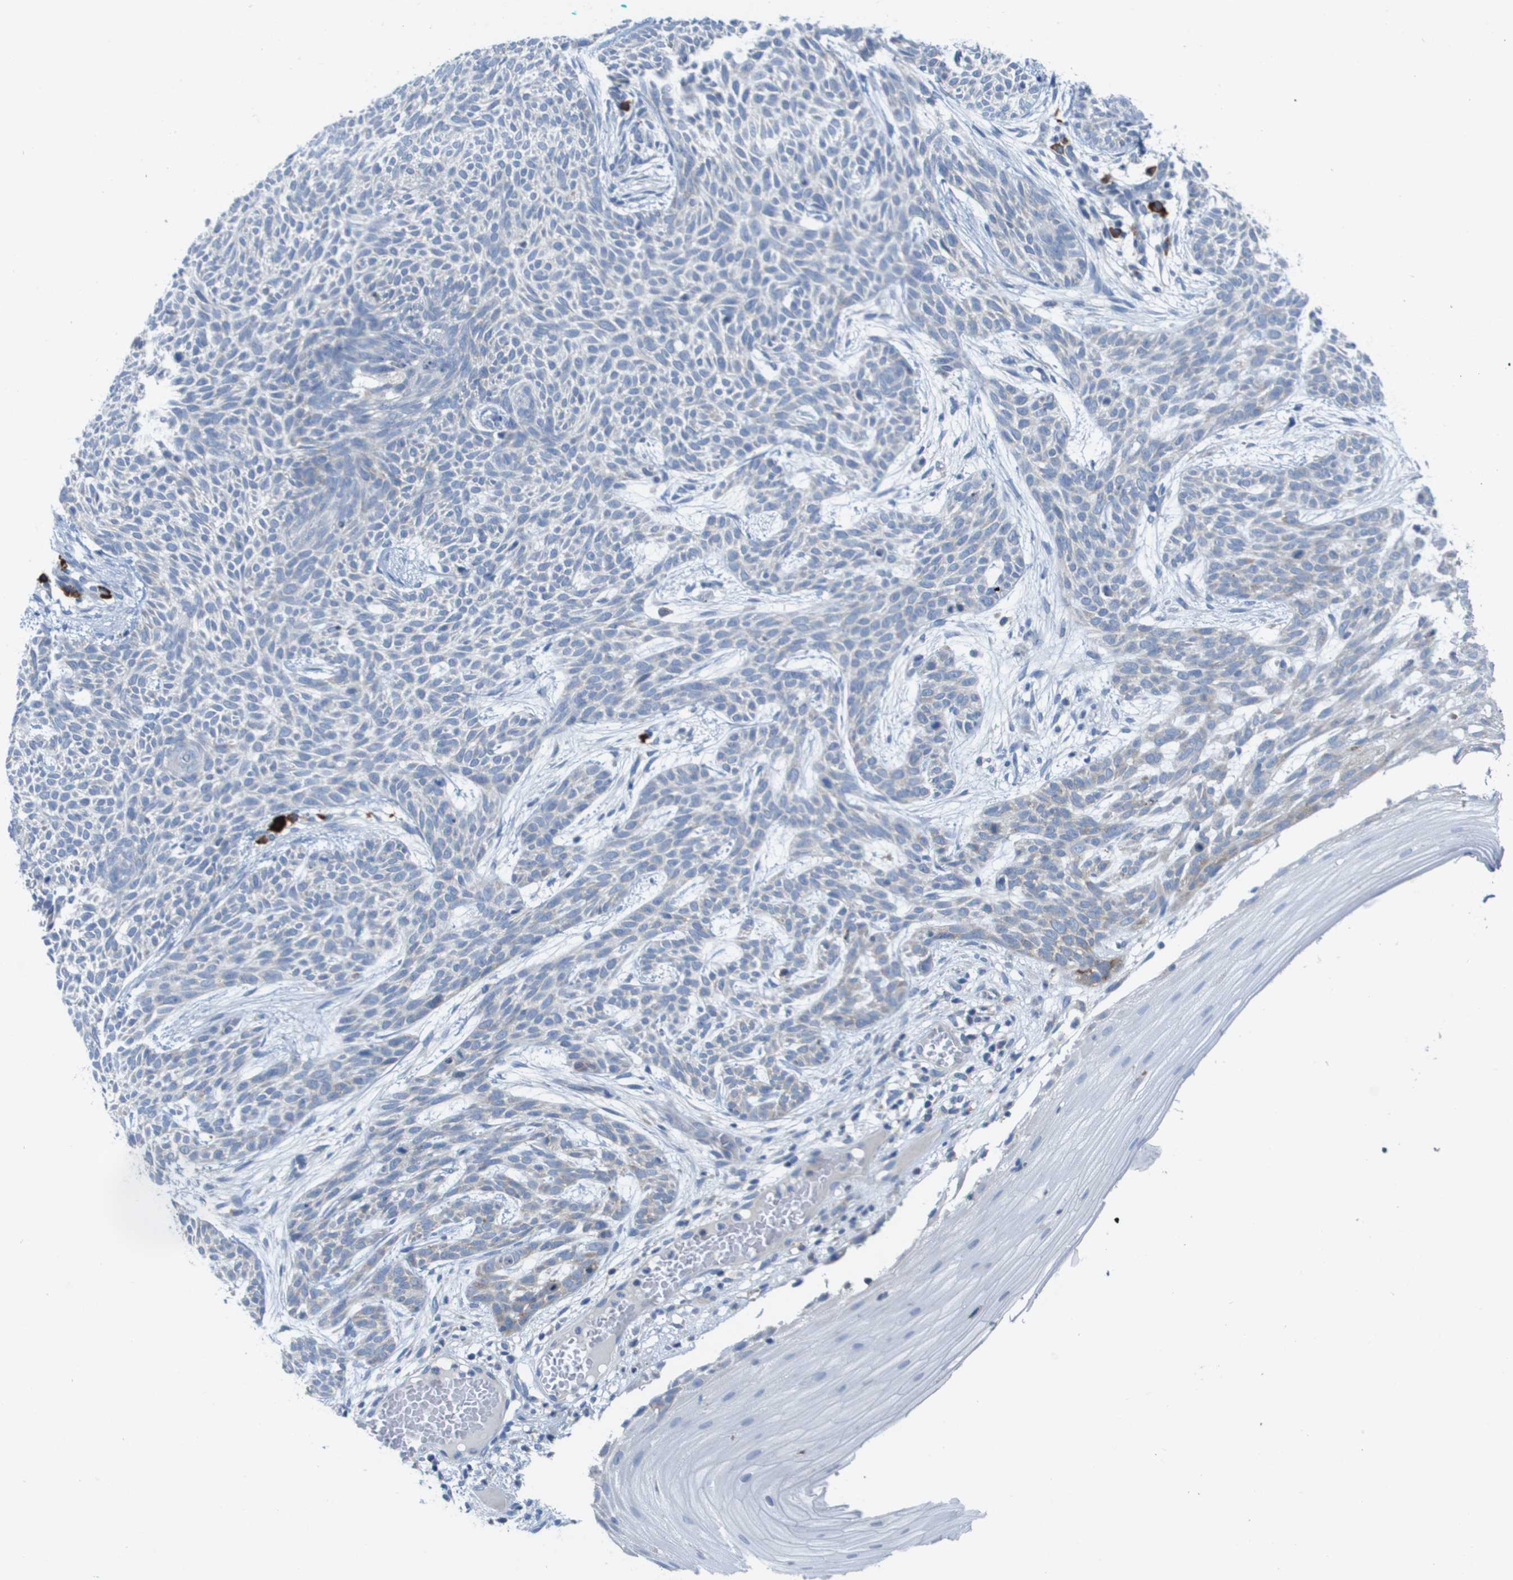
{"staining": {"intensity": "negative", "quantity": "none", "location": "none"}, "tissue": "skin cancer", "cell_type": "Tumor cells", "image_type": "cancer", "snomed": [{"axis": "morphology", "description": "Basal cell carcinoma"}, {"axis": "topography", "description": "Skin"}], "caption": "Immunohistochemical staining of skin cancer (basal cell carcinoma) demonstrates no significant expression in tumor cells.", "gene": "CD3G", "patient": {"sex": "female", "age": 59}}